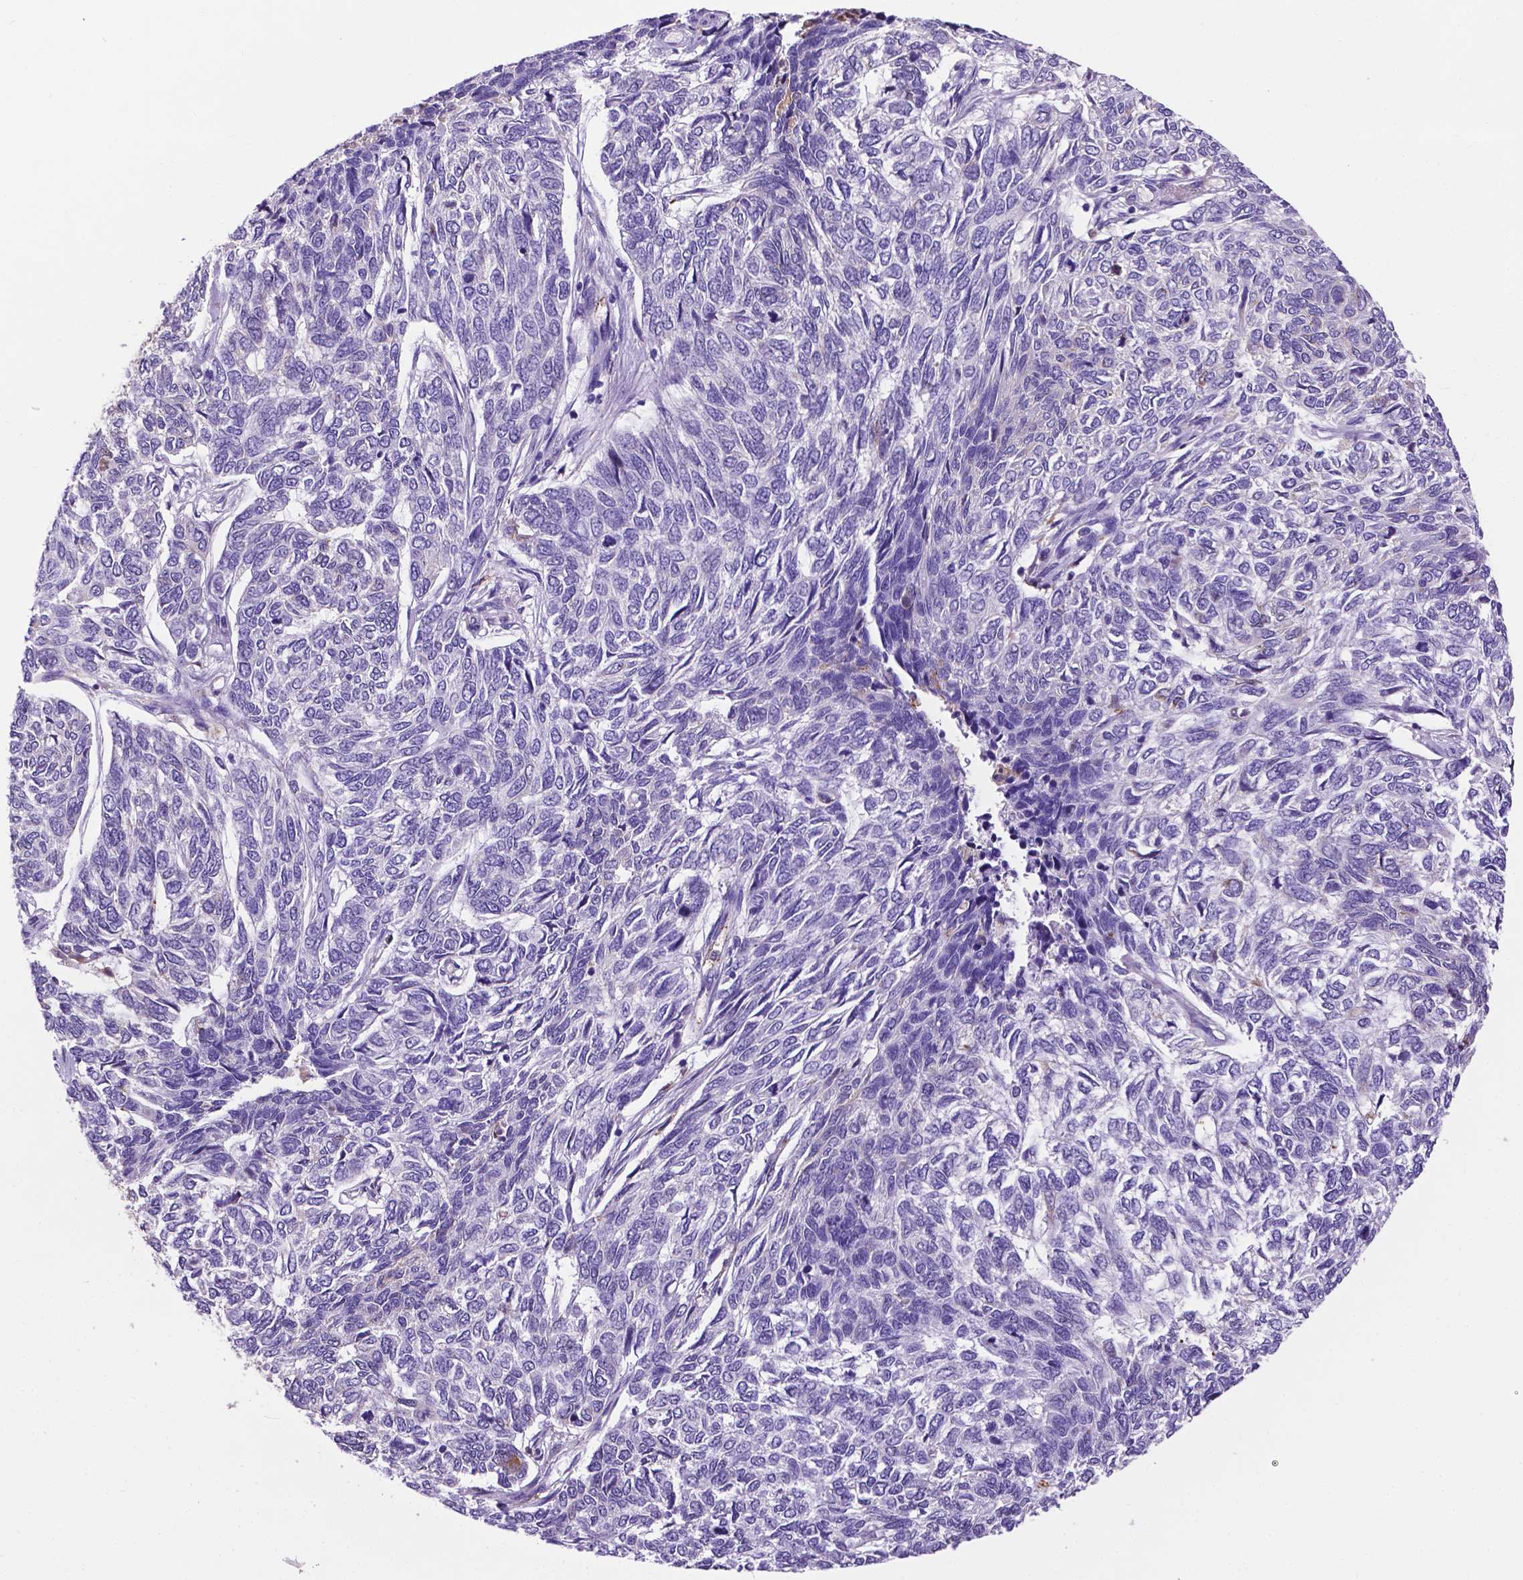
{"staining": {"intensity": "negative", "quantity": "none", "location": "none"}, "tissue": "skin cancer", "cell_type": "Tumor cells", "image_type": "cancer", "snomed": [{"axis": "morphology", "description": "Basal cell carcinoma"}, {"axis": "topography", "description": "Skin"}], "caption": "DAB (3,3'-diaminobenzidine) immunohistochemical staining of skin cancer (basal cell carcinoma) displays no significant staining in tumor cells. (DAB (3,3'-diaminobenzidine) immunohistochemistry with hematoxylin counter stain).", "gene": "APOE", "patient": {"sex": "female", "age": 65}}